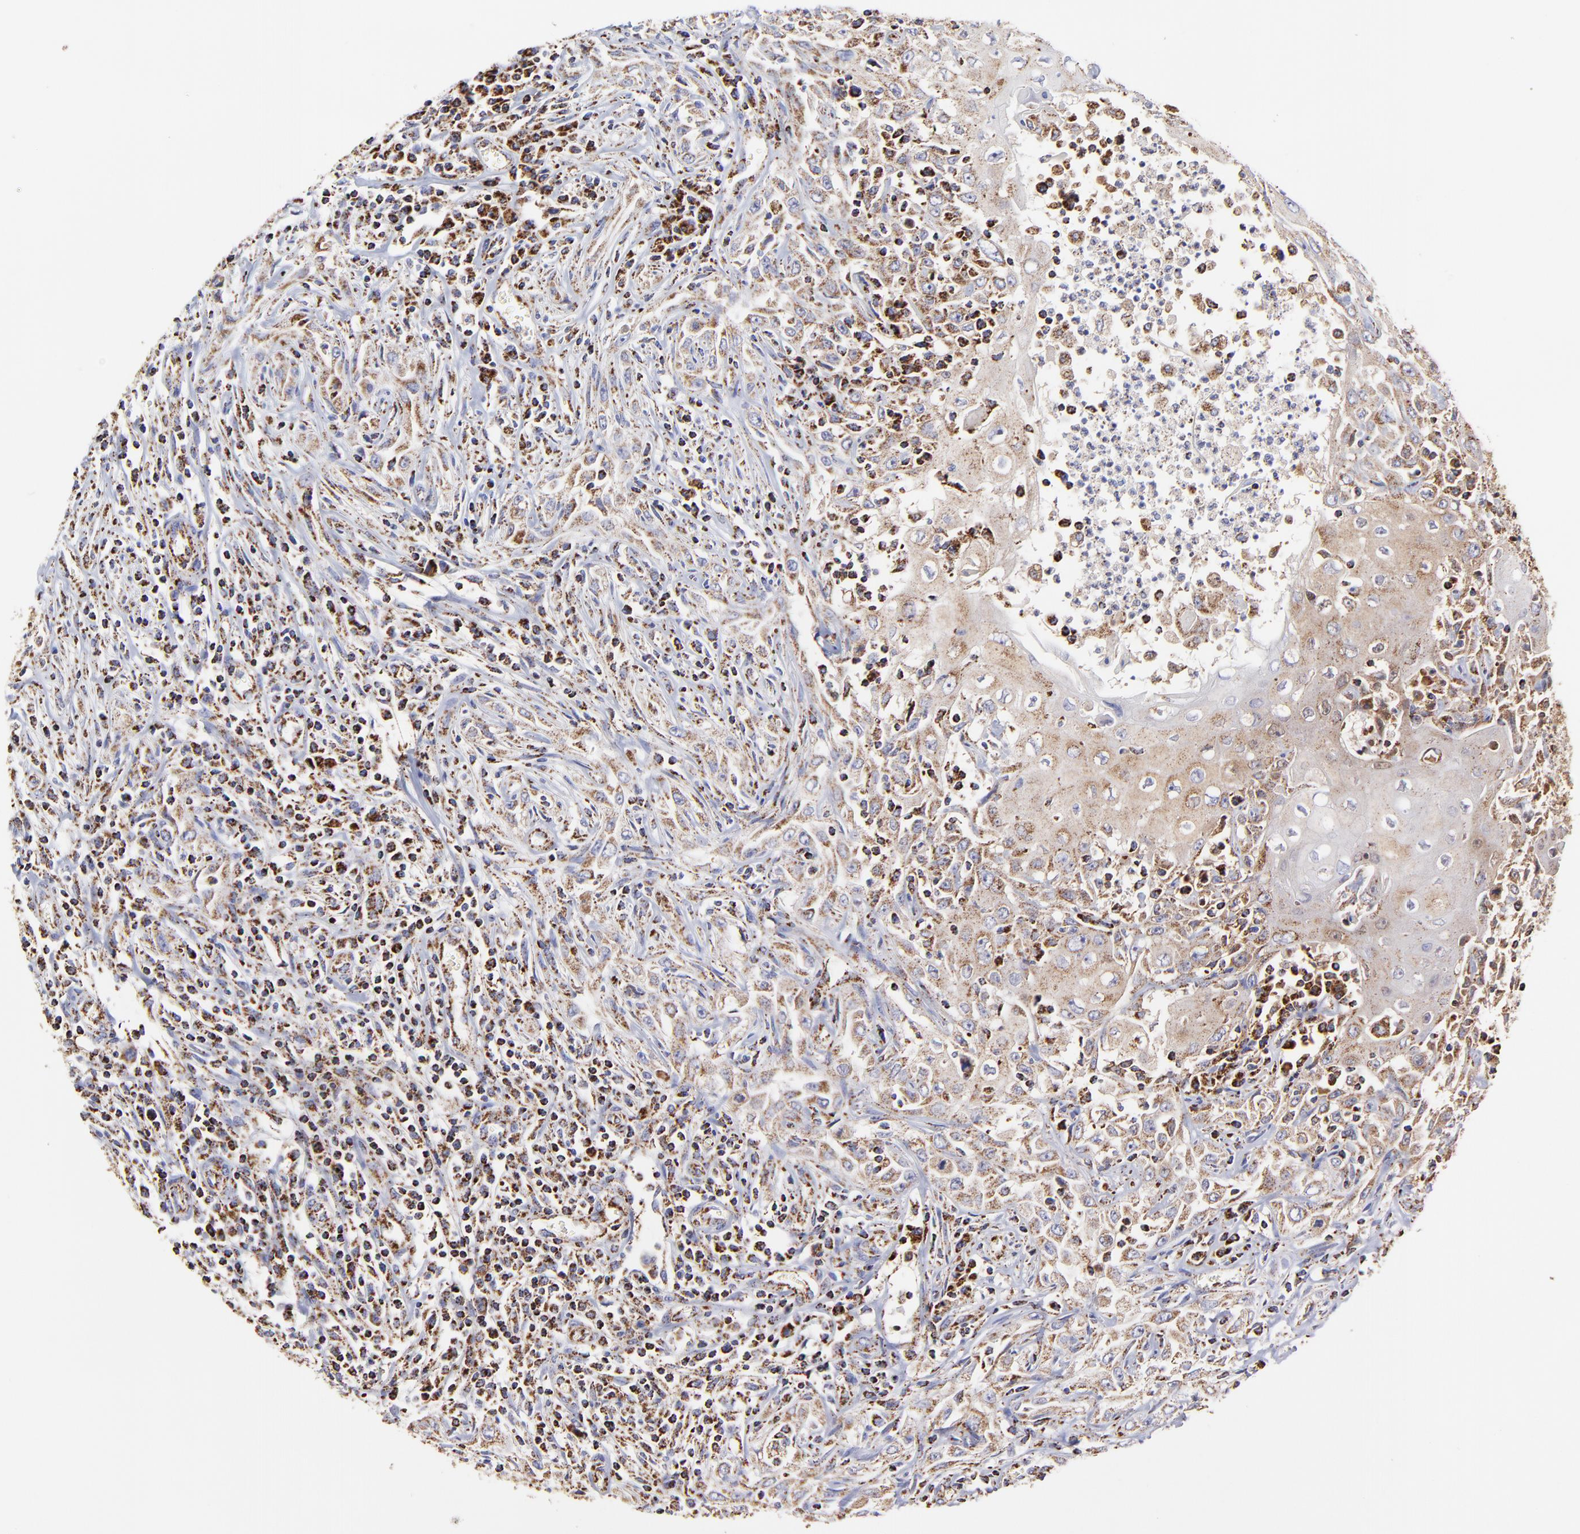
{"staining": {"intensity": "weak", "quantity": "25%-75%", "location": "cytoplasmic/membranous"}, "tissue": "head and neck cancer", "cell_type": "Tumor cells", "image_type": "cancer", "snomed": [{"axis": "morphology", "description": "Squamous cell carcinoma, NOS"}, {"axis": "topography", "description": "Oral tissue"}, {"axis": "topography", "description": "Head-Neck"}], "caption": "Protein expression analysis of head and neck cancer (squamous cell carcinoma) shows weak cytoplasmic/membranous positivity in about 25%-75% of tumor cells.", "gene": "ECH1", "patient": {"sex": "female", "age": 76}}